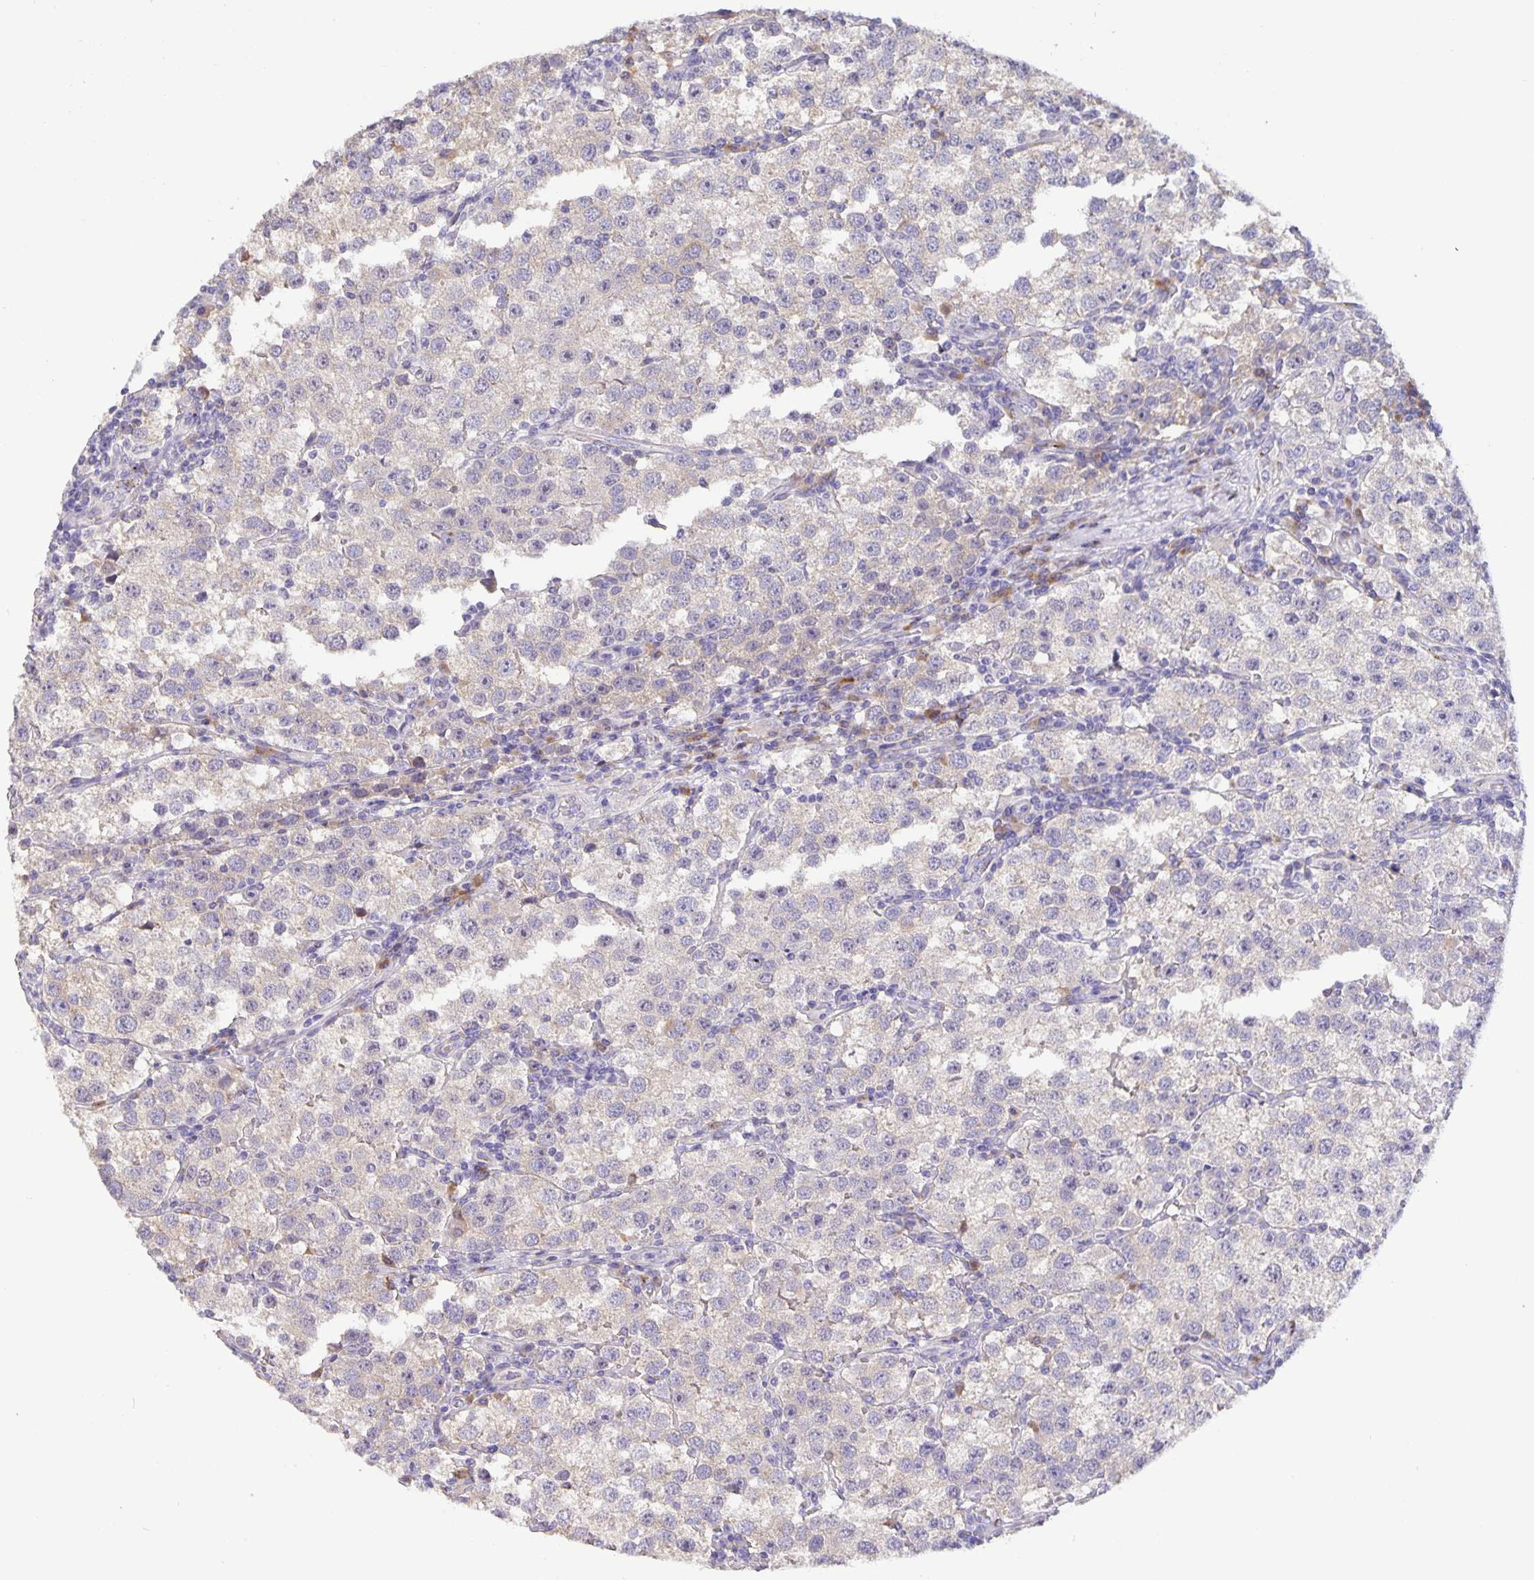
{"staining": {"intensity": "negative", "quantity": "none", "location": "none"}, "tissue": "testis cancer", "cell_type": "Tumor cells", "image_type": "cancer", "snomed": [{"axis": "morphology", "description": "Seminoma, NOS"}, {"axis": "topography", "description": "Testis"}], "caption": "IHC micrograph of testis seminoma stained for a protein (brown), which shows no staining in tumor cells.", "gene": "EML6", "patient": {"sex": "male", "age": 37}}